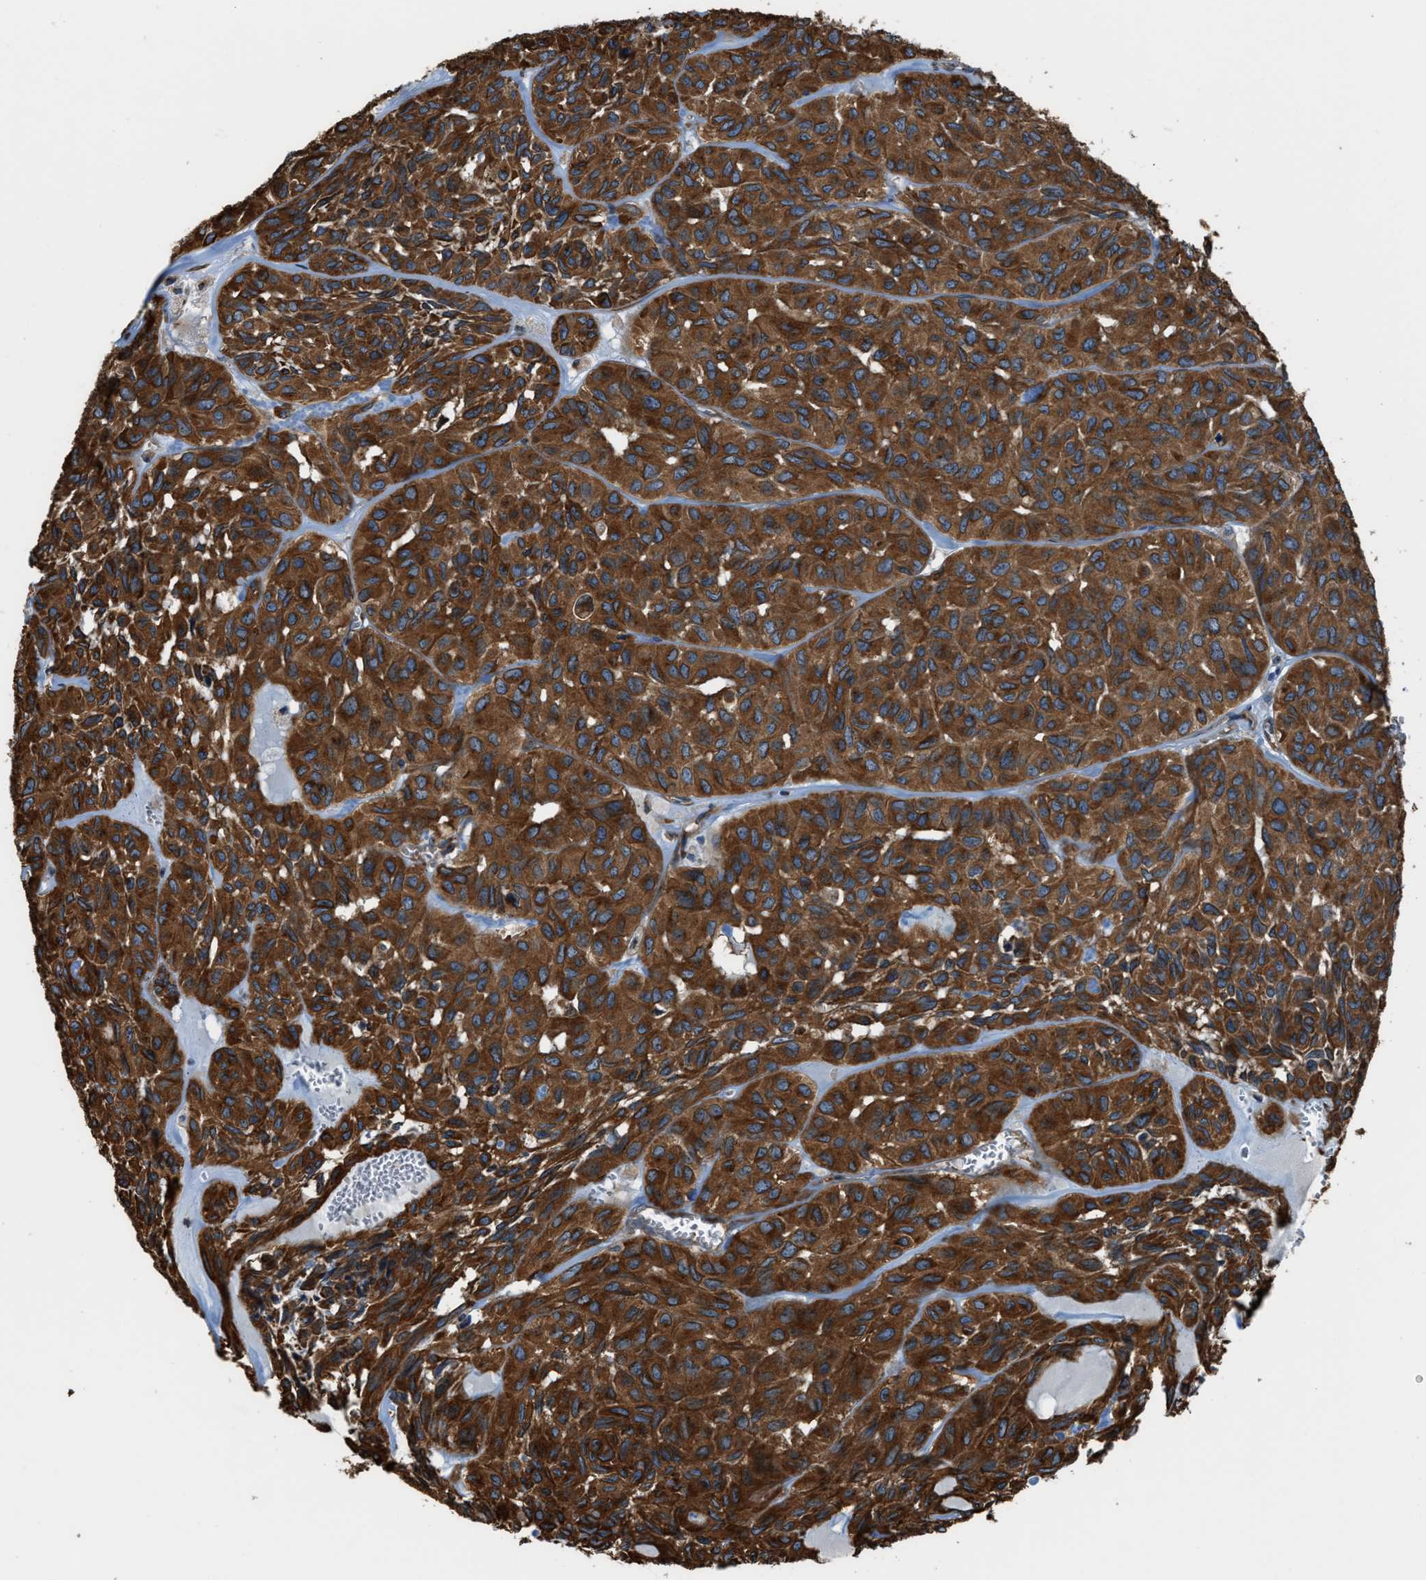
{"staining": {"intensity": "strong", "quantity": ">75%", "location": "cytoplasmic/membranous"}, "tissue": "head and neck cancer", "cell_type": "Tumor cells", "image_type": "cancer", "snomed": [{"axis": "morphology", "description": "Adenocarcinoma, NOS"}, {"axis": "topography", "description": "Salivary gland, NOS"}, {"axis": "topography", "description": "Head-Neck"}], "caption": "DAB immunohistochemical staining of head and neck cancer (adenocarcinoma) reveals strong cytoplasmic/membranous protein positivity in approximately >75% of tumor cells. Immunohistochemistry (ihc) stains the protein of interest in brown and the nuclei are stained blue.", "gene": "TRPC1", "patient": {"sex": "female", "age": 76}}